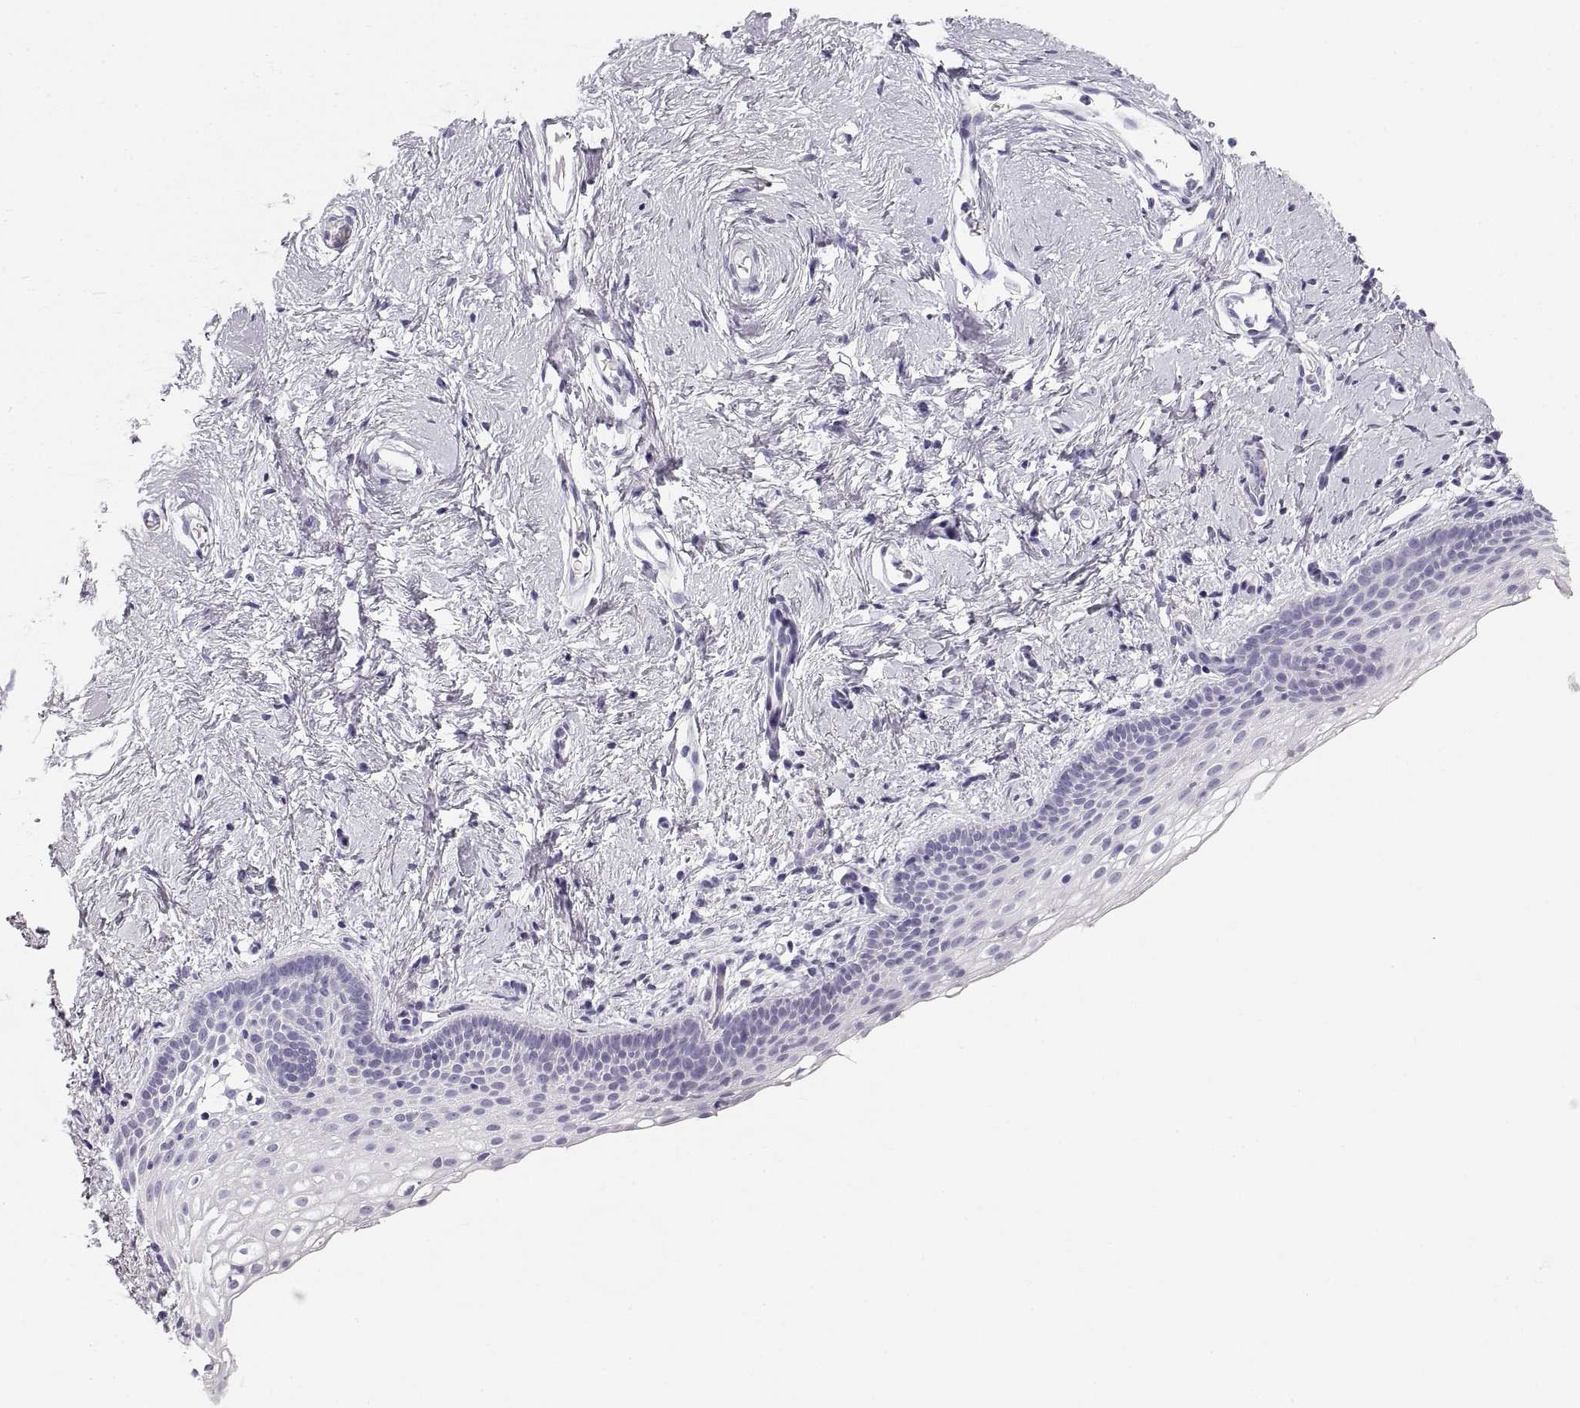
{"staining": {"intensity": "negative", "quantity": "none", "location": "none"}, "tissue": "vagina", "cell_type": "Squamous epithelial cells", "image_type": "normal", "snomed": [{"axis": "morphology", "description": "Normal tissue, NOS"}, {"axis": "topography", "description": "Vagina"}], "caption": "DAB immunohistochemical staining of benign vagina displays no significant expression in squamous epithelial cells.", "gene": "CRYAA", "patient": {"sex": "female", "age": 61}}